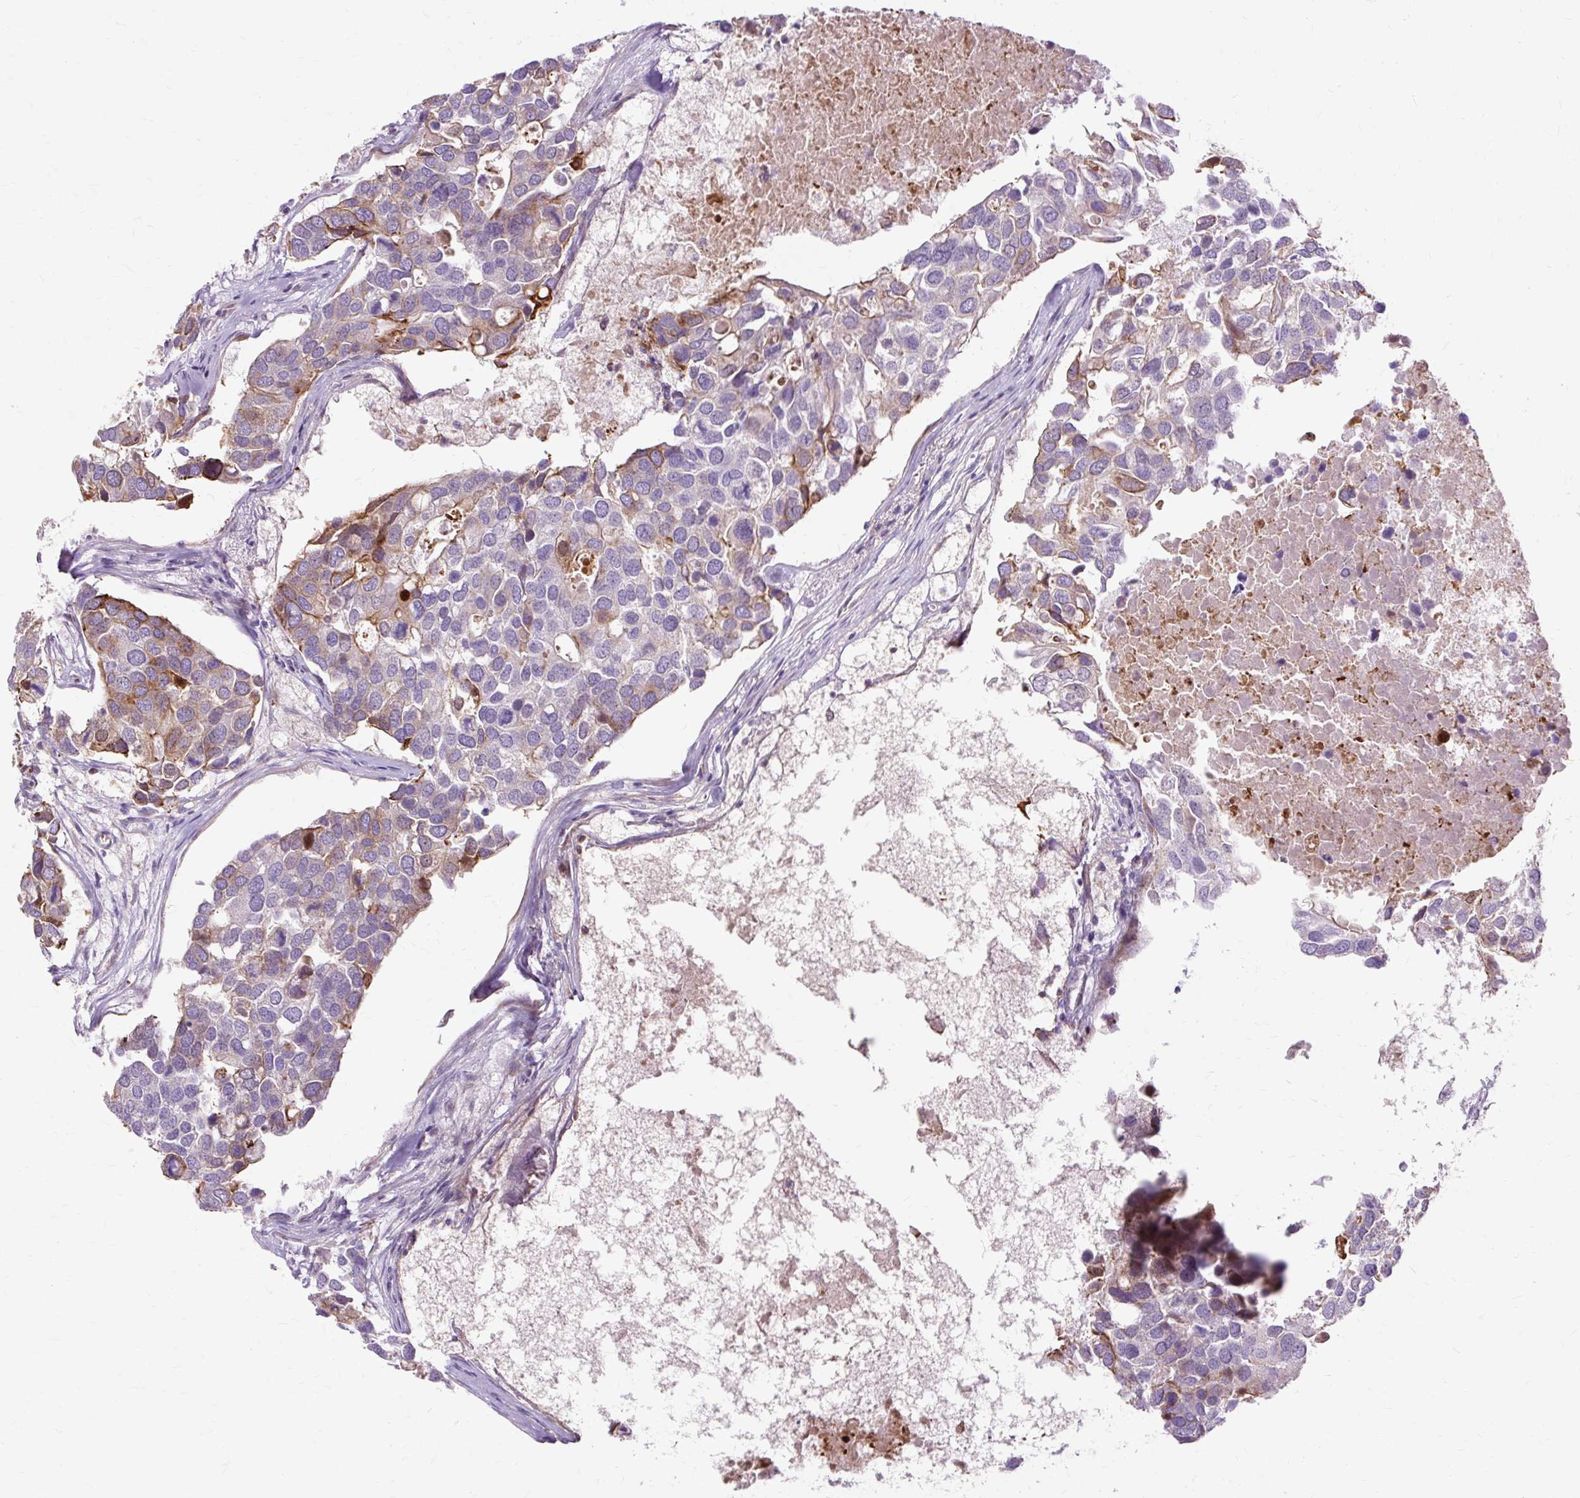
{"staining": {"intensity": "moderate", "quantity": "<25%", "location": "cytoplasmic/membranous"}, "tissue": "breast cancer", "cell_type": "Tumor cells", "image_type": "cancer", "snomed": [{"axis": "morphology", "description": "Duct carcinoma"}, {"axis": "topography", "description": "Breast"}], "caption": "This is a micrograph of IHC staining of breast invasive ductal carcinoma, which shows moderate expression in the cytoplasmic/membranous of tumor cells.", "gene": "DCTN4", "patient": {"sex": "female", "age": 83}}